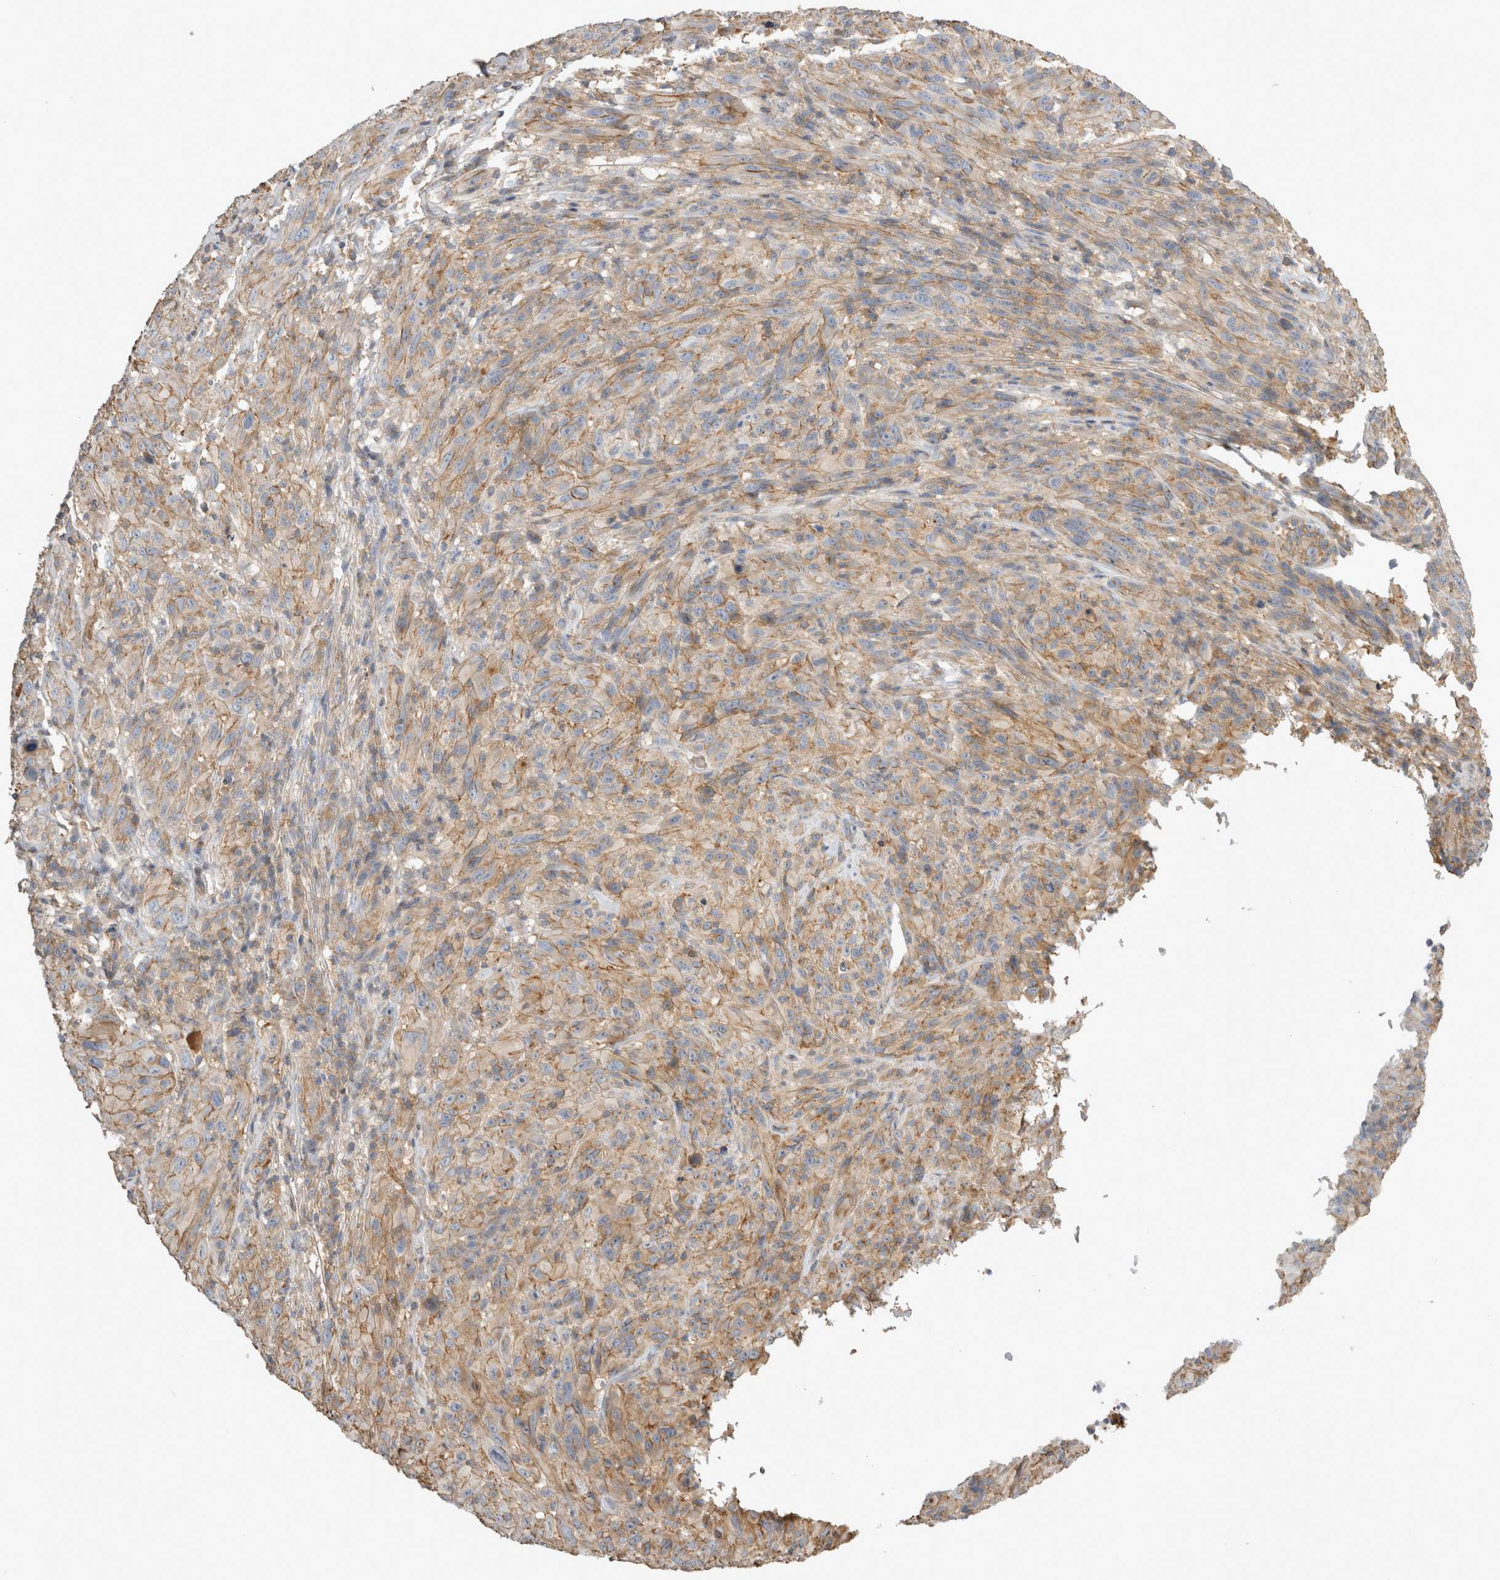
{"staining": {"intensity": "weak", "quantity": "<25%", "location": "cytoplasmic/membranous"}, "tissue": "melanoma", "cell_type": "Tumor cells", "image_type": "cancer", "snomed": [{"axis": "morphology", "description": "Malignant melanoma, NOS"}, {"axis": "topography", "description": "Skin of head"}], "caption": "Immunohistochemistry (IHC) of melanoma displays no positivity in tumor cells.", "gene": "CHMP6", "patient": {"sex": "male", "age": 96}}